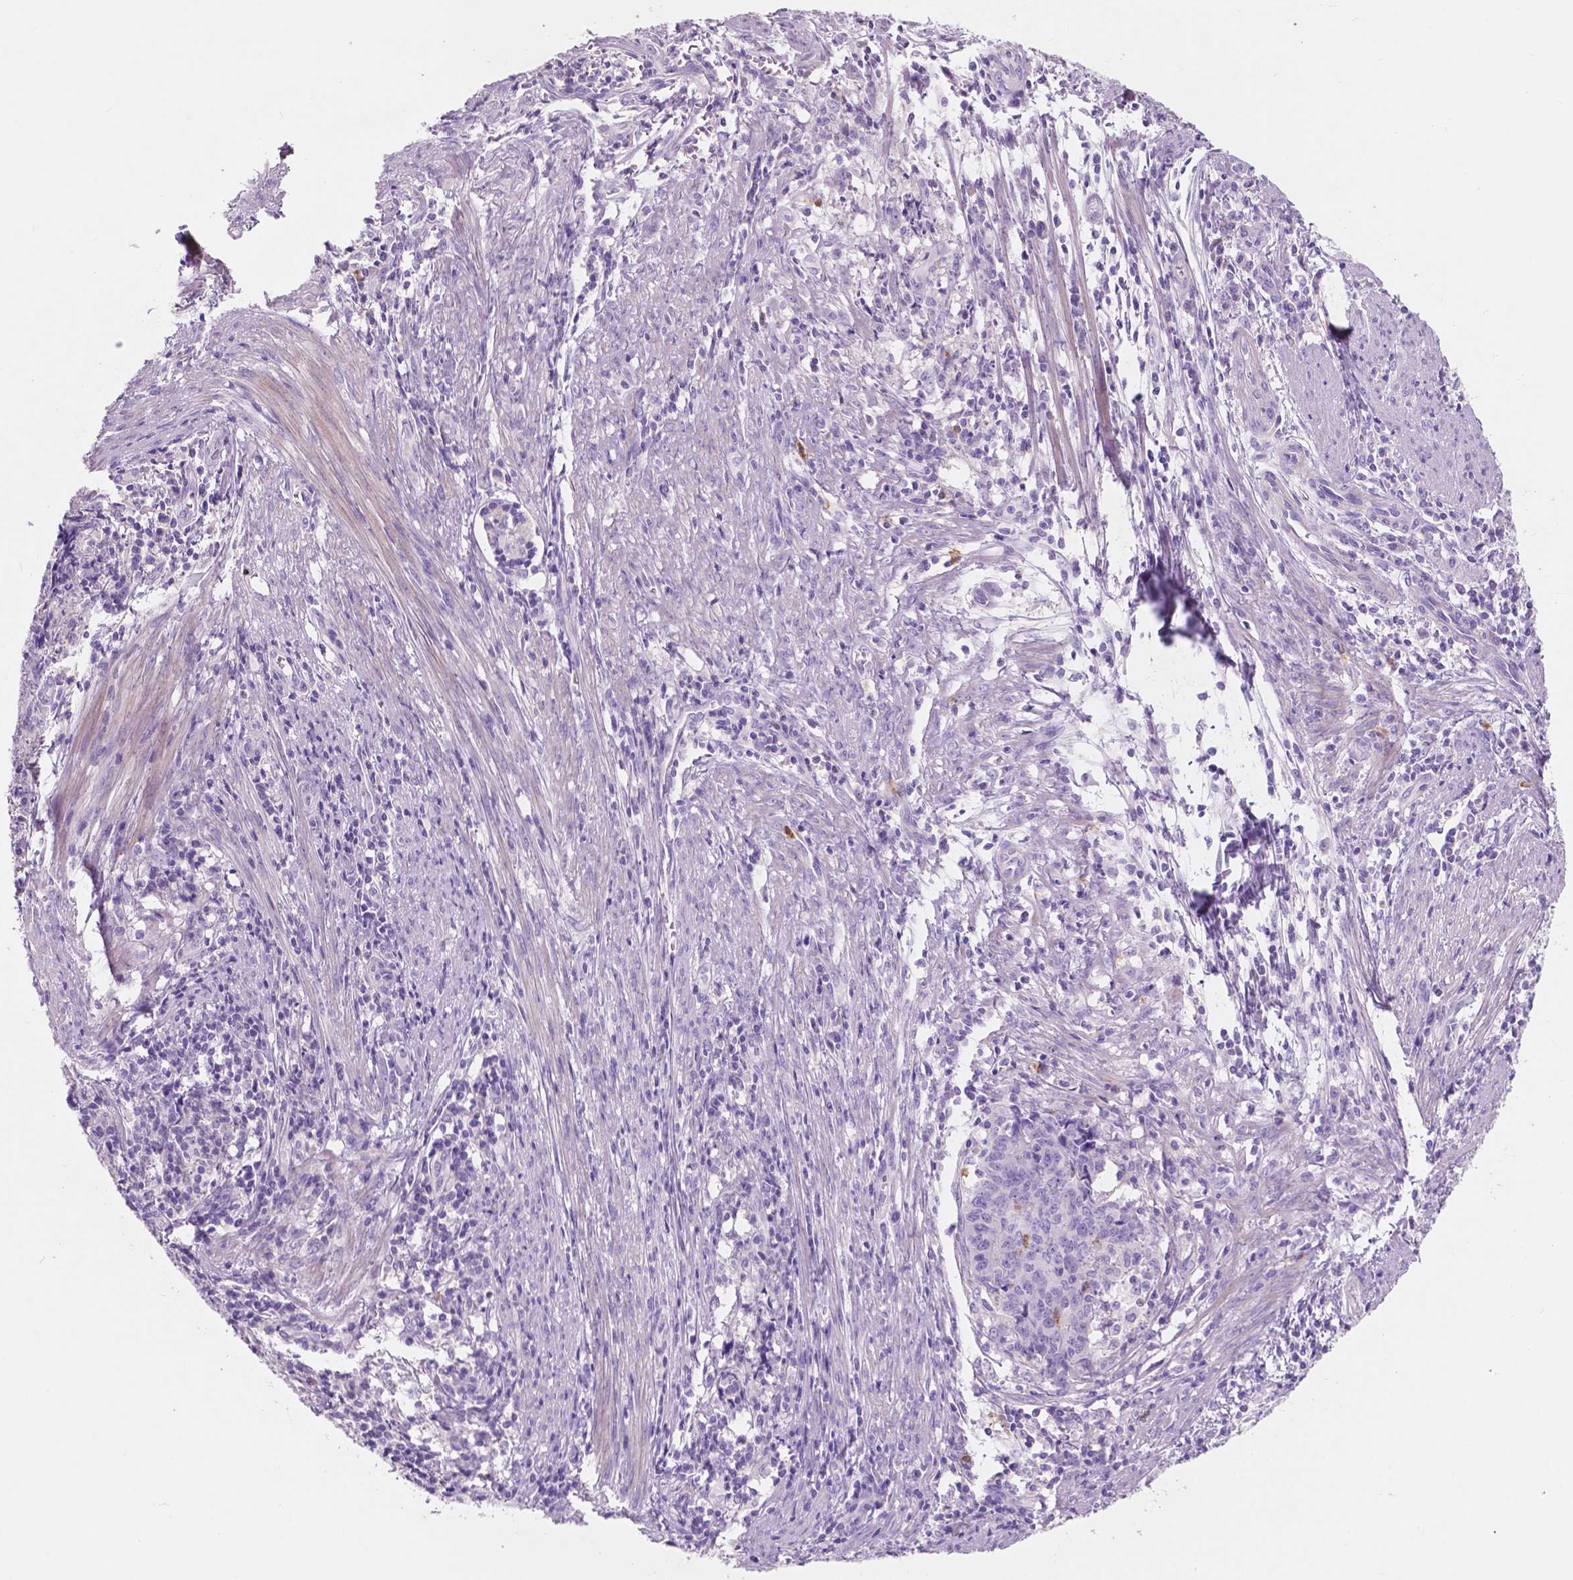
{"staining": {"intensity": "negative", "quantity": "none", "location": "none"}, "tissue": "endometrial cancer", "cell_type": "Tumor cells", "image_type": "cancer", "snomed": [{"axis": "morphology", "description": "Adenocarcinoma, NOS"}, {"axis": "topography", "description": "Endometrium"}], "caption": "The image exhibits no staining of tumor cells in adenocarcinoma (endometrial).", "gene": "CUZD1", "patient": {"sex": "female", "age": 59}}